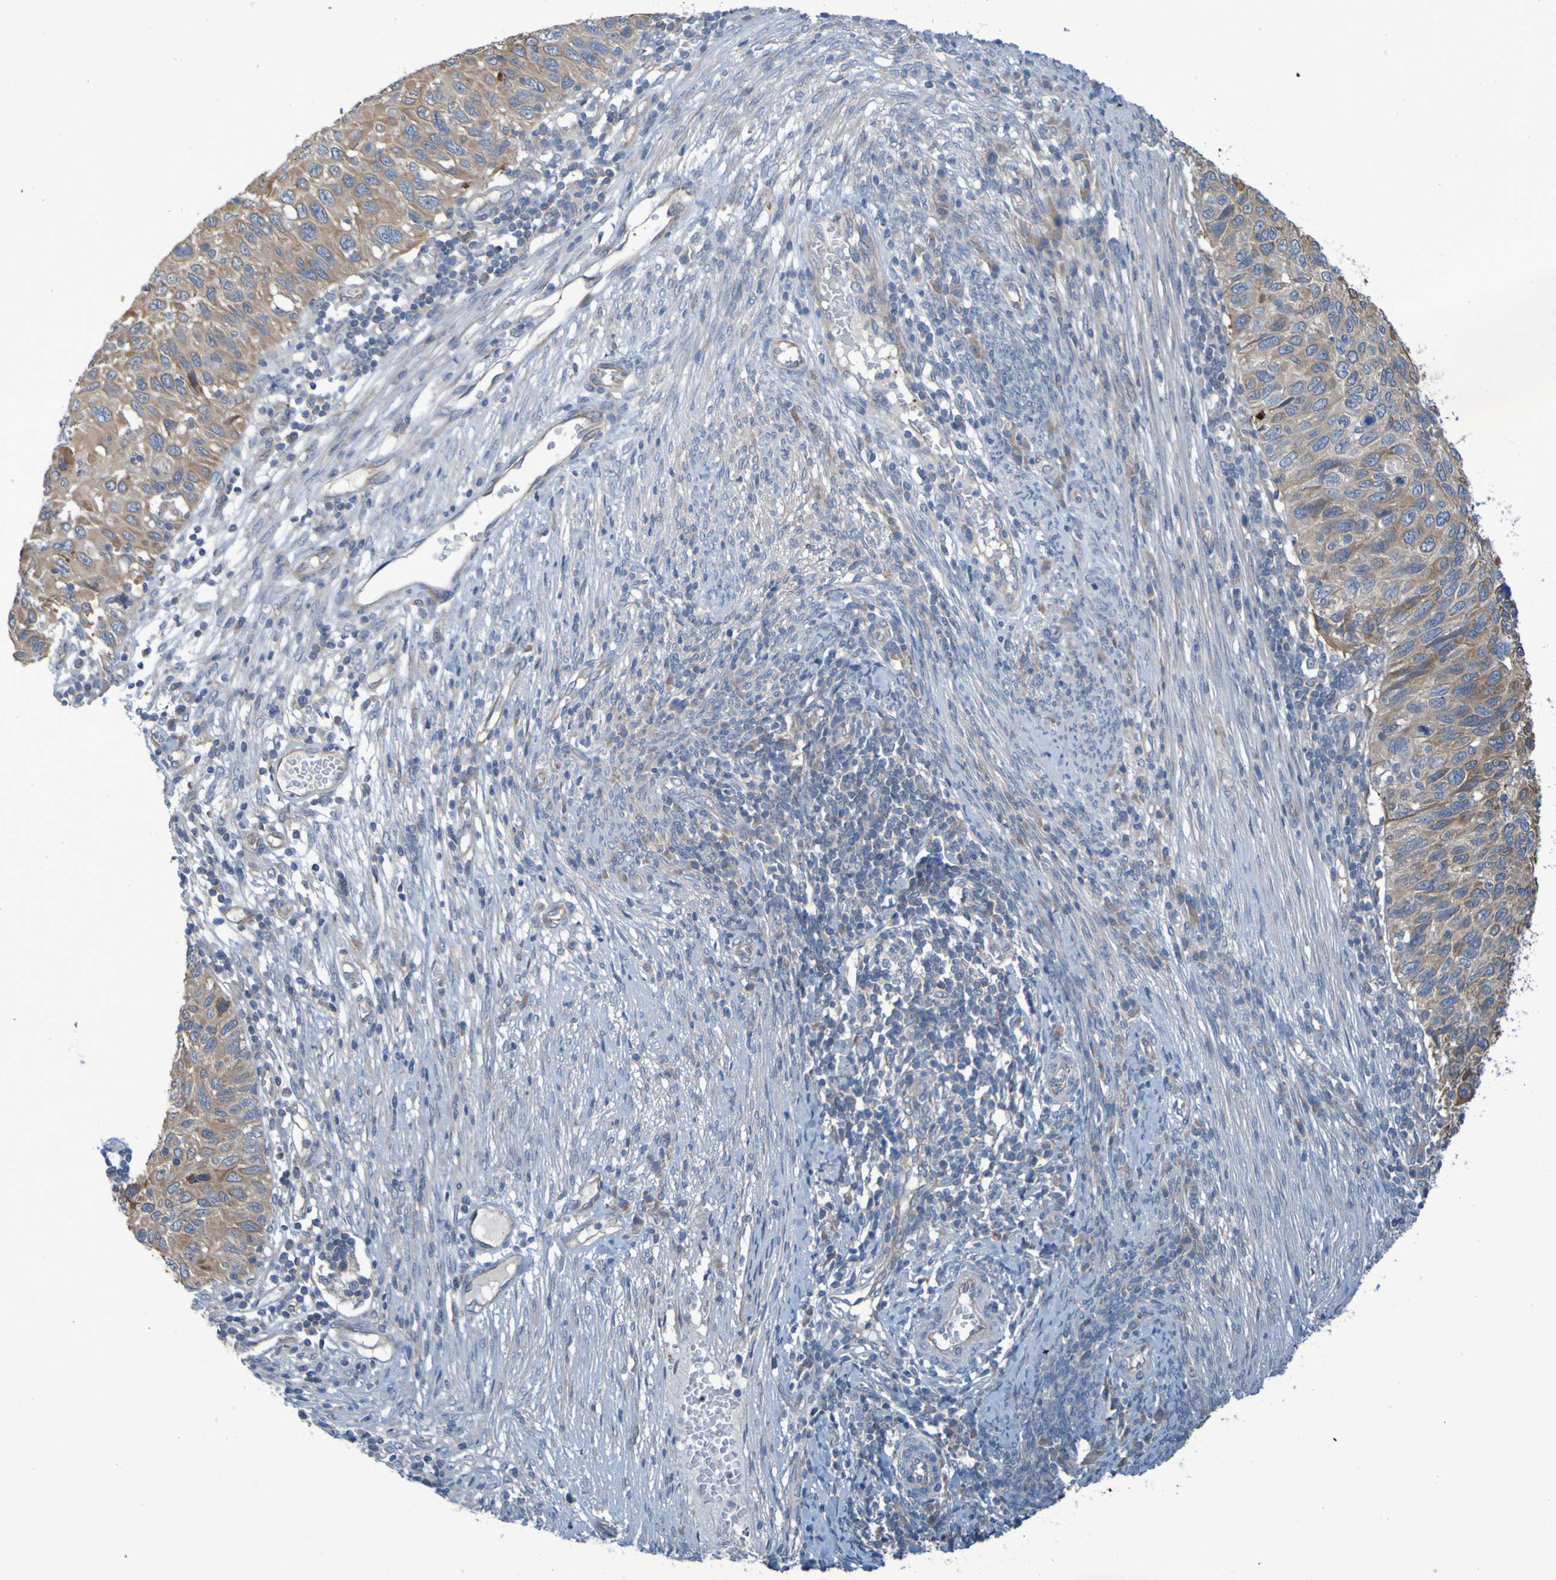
{"staining": {"intensity": "moderate", "quantity": ">75%", "location": "cytoplasmic/membranous"}, "tissue": "cervical cancer", "cell_type": "Tumor cells", "image_type": "cancer", "snomed": [{"axis": "morphology", "description": "Squamous cell carcinoma, NOS"}, {"axis": "topography", "description": "Cervix"}], "caption": "Approximately >75% of tumor cells in cervical squamous cell carcinoma reveal moderate cytoplasmic/membranous protein staining as visualized by brown immunohistochemical staining.", "gene": "NPRL3", "patient": {"sex": "female", "age": 70}}